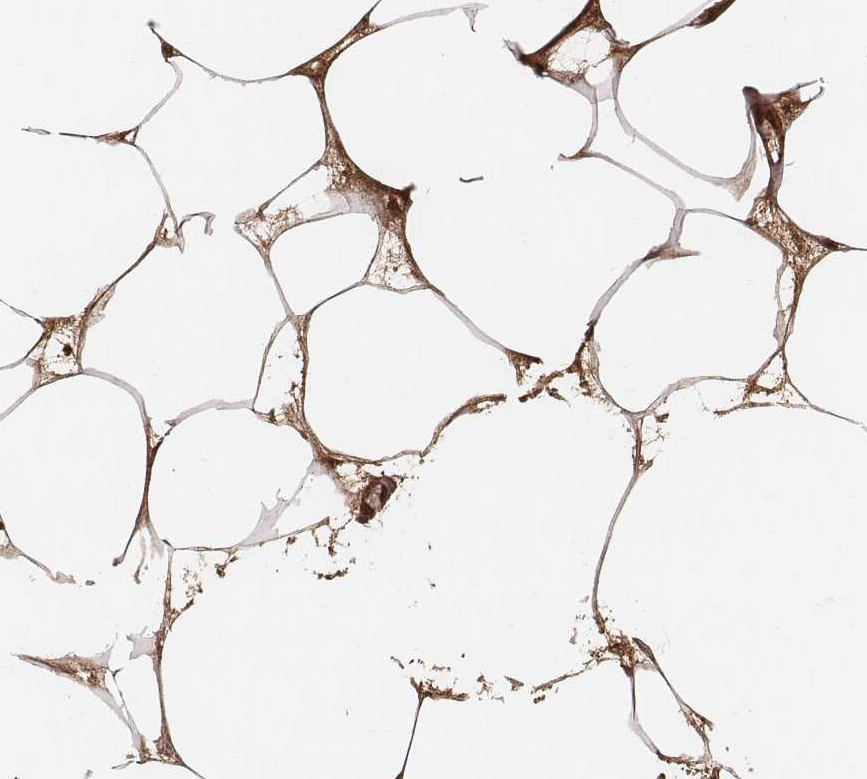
{"staining": {"intensity": "moderate", "quantity": "<25%", "location": "cytoplasmic/membranous,nuclear"}, "tissue": "breast", "cell_type": "Adipocytes", "image_type": "normal", "snomed": [{"axis": "morphology", "description": "Normal tissue, NOS"}, {"axis": "topography", "description": "Breast"}], "caption": "The histopathology image demonstrates a brown stain indicating the presence of a protein in the cytoplasmic/membranous,nuclear of adipocytes in breast.", "gene": "CFTR", "patient": {"sex": "female", "age": 45}}